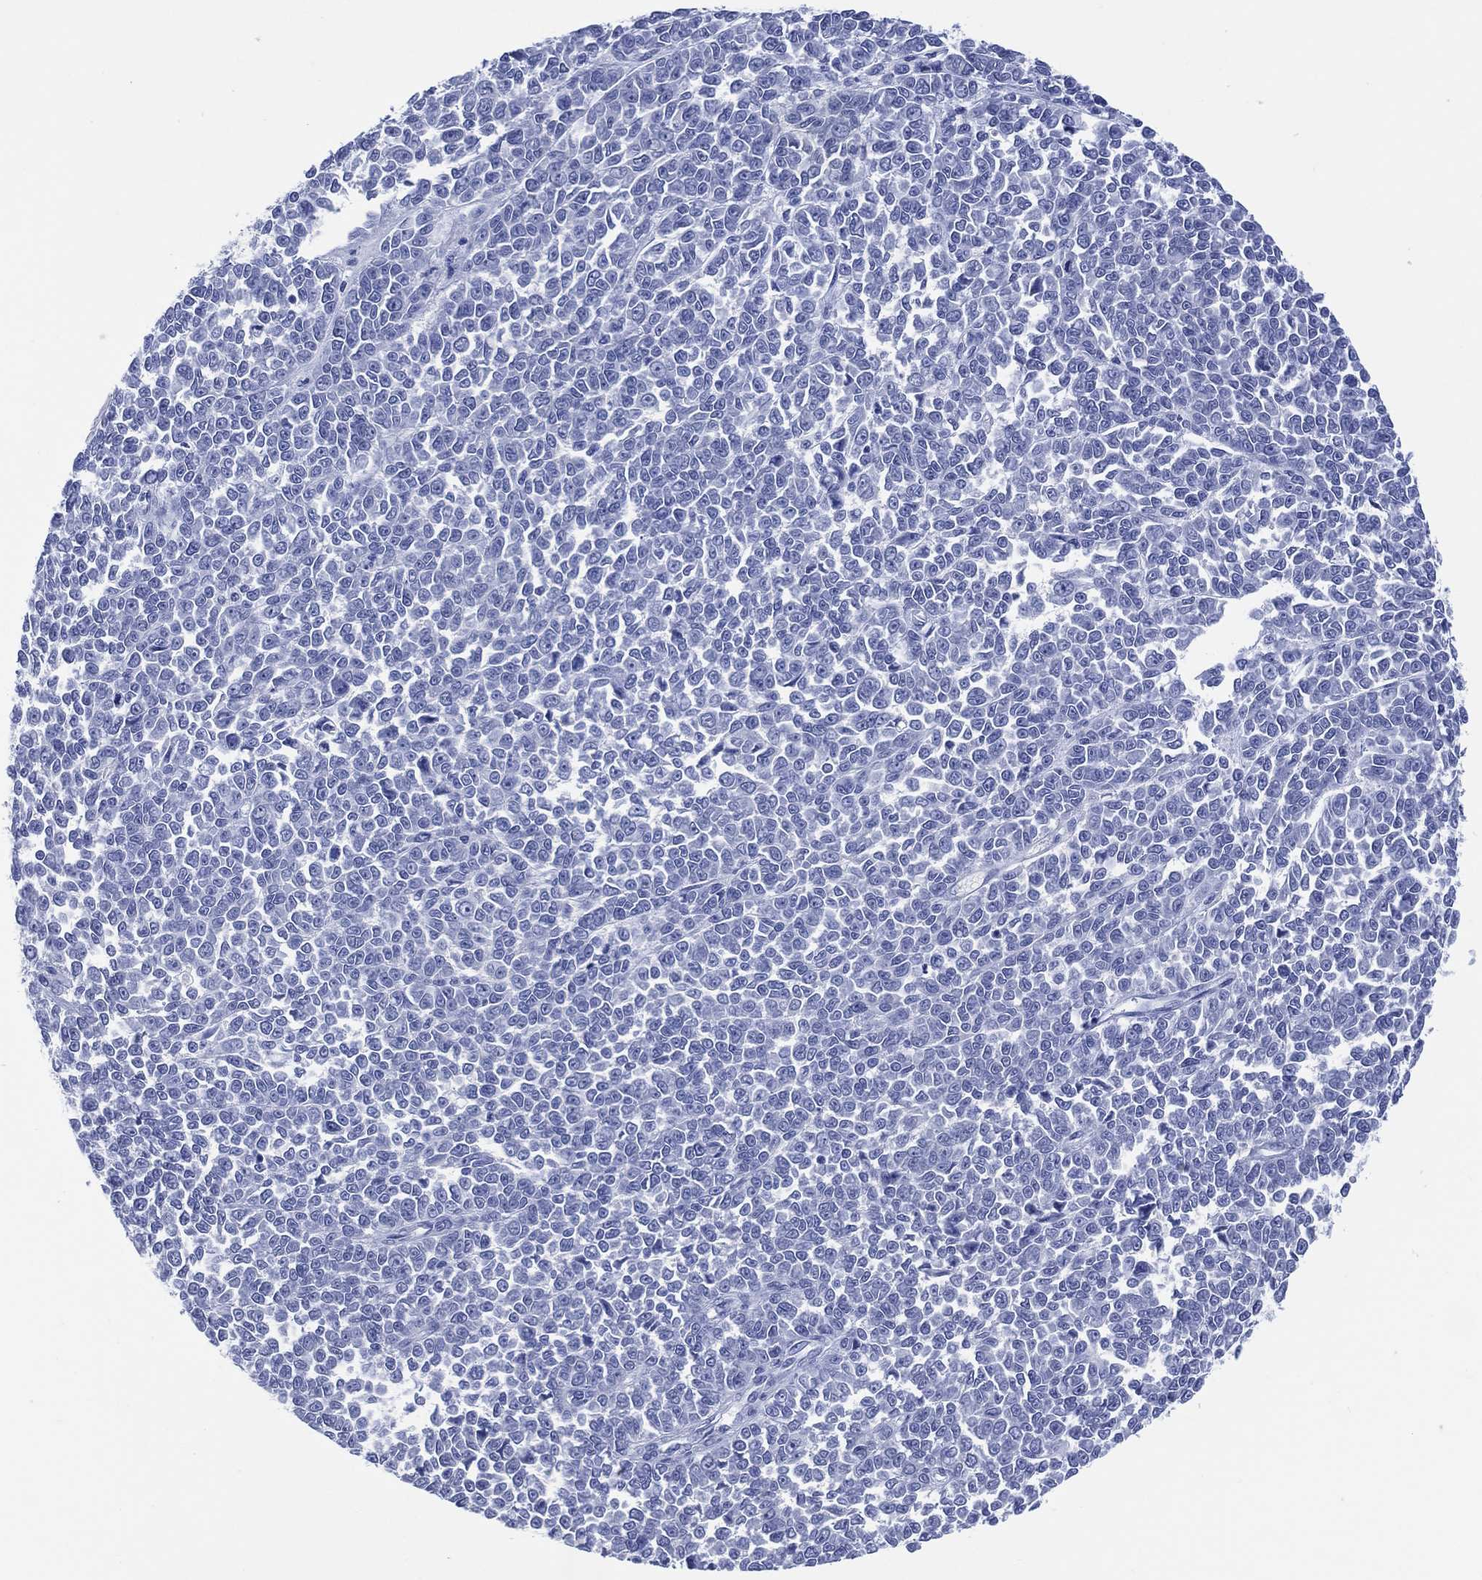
{"staining": {"intensity": "negative", "quantity": "none", "location": "none"}, "tissue": "melanoma", "cell_type": "Tumor cells", "image_type": "cancer", "snomed": [{"axis": "morphology", "description": "Malignant melanoma, NOS"}, {"axis": "topography", "description": "Skin"}], "caption": "The photomicrograph shows no significant expression in tumor cells of malignant melanoma. (Stains: DAB immunohistochemistry with hematoxylin counter stain, Microscopy: brightfield microscopy at high magnification).", "gene": "LRRD1", "patient": {"sex": "female", "age": 95}}